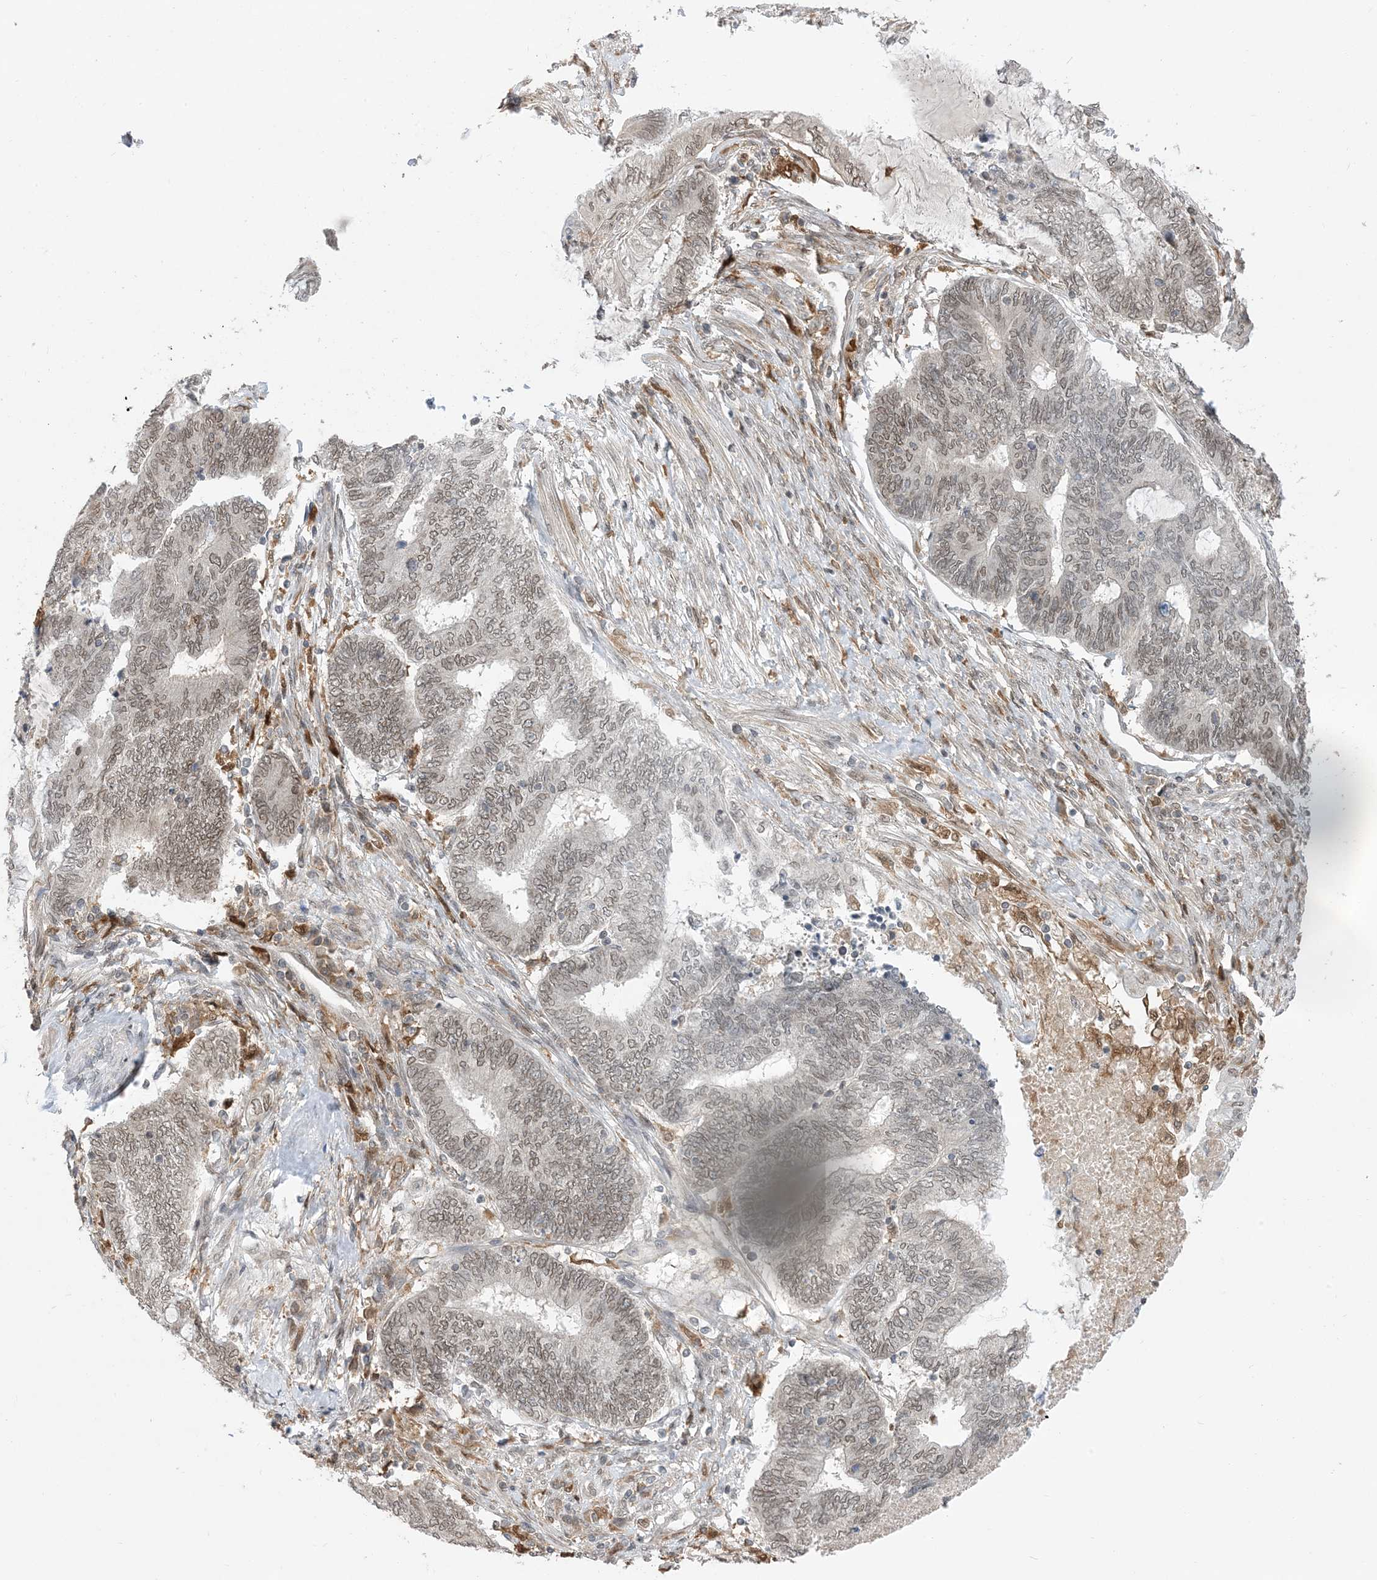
{"staining": {"intensity": "weak", "quantity": "25%-75%", "location": "cytoplasmic/membranous,nuclear"}, "tissue": "endometrial cancer", "cell_type": "Tumor cells", "image_type": "cancer", "snomed": [{"axis": "morphology", "description": "Adenocarcinoma, NOS"}, {"axis": "topography", "description": "Uterus"}, {"axis": "topography", "description": "Endometrium"}], "caption": "This micrograph demonstrates immunohistochemistry (IHC) staining of endometrial cancer, with low weak cytoplasmic/membranous and nuclear staining in approximately 25%-75% of tumor cells.", "gene": "NAGK", "patient": {"sex": "female", "age": 70}}